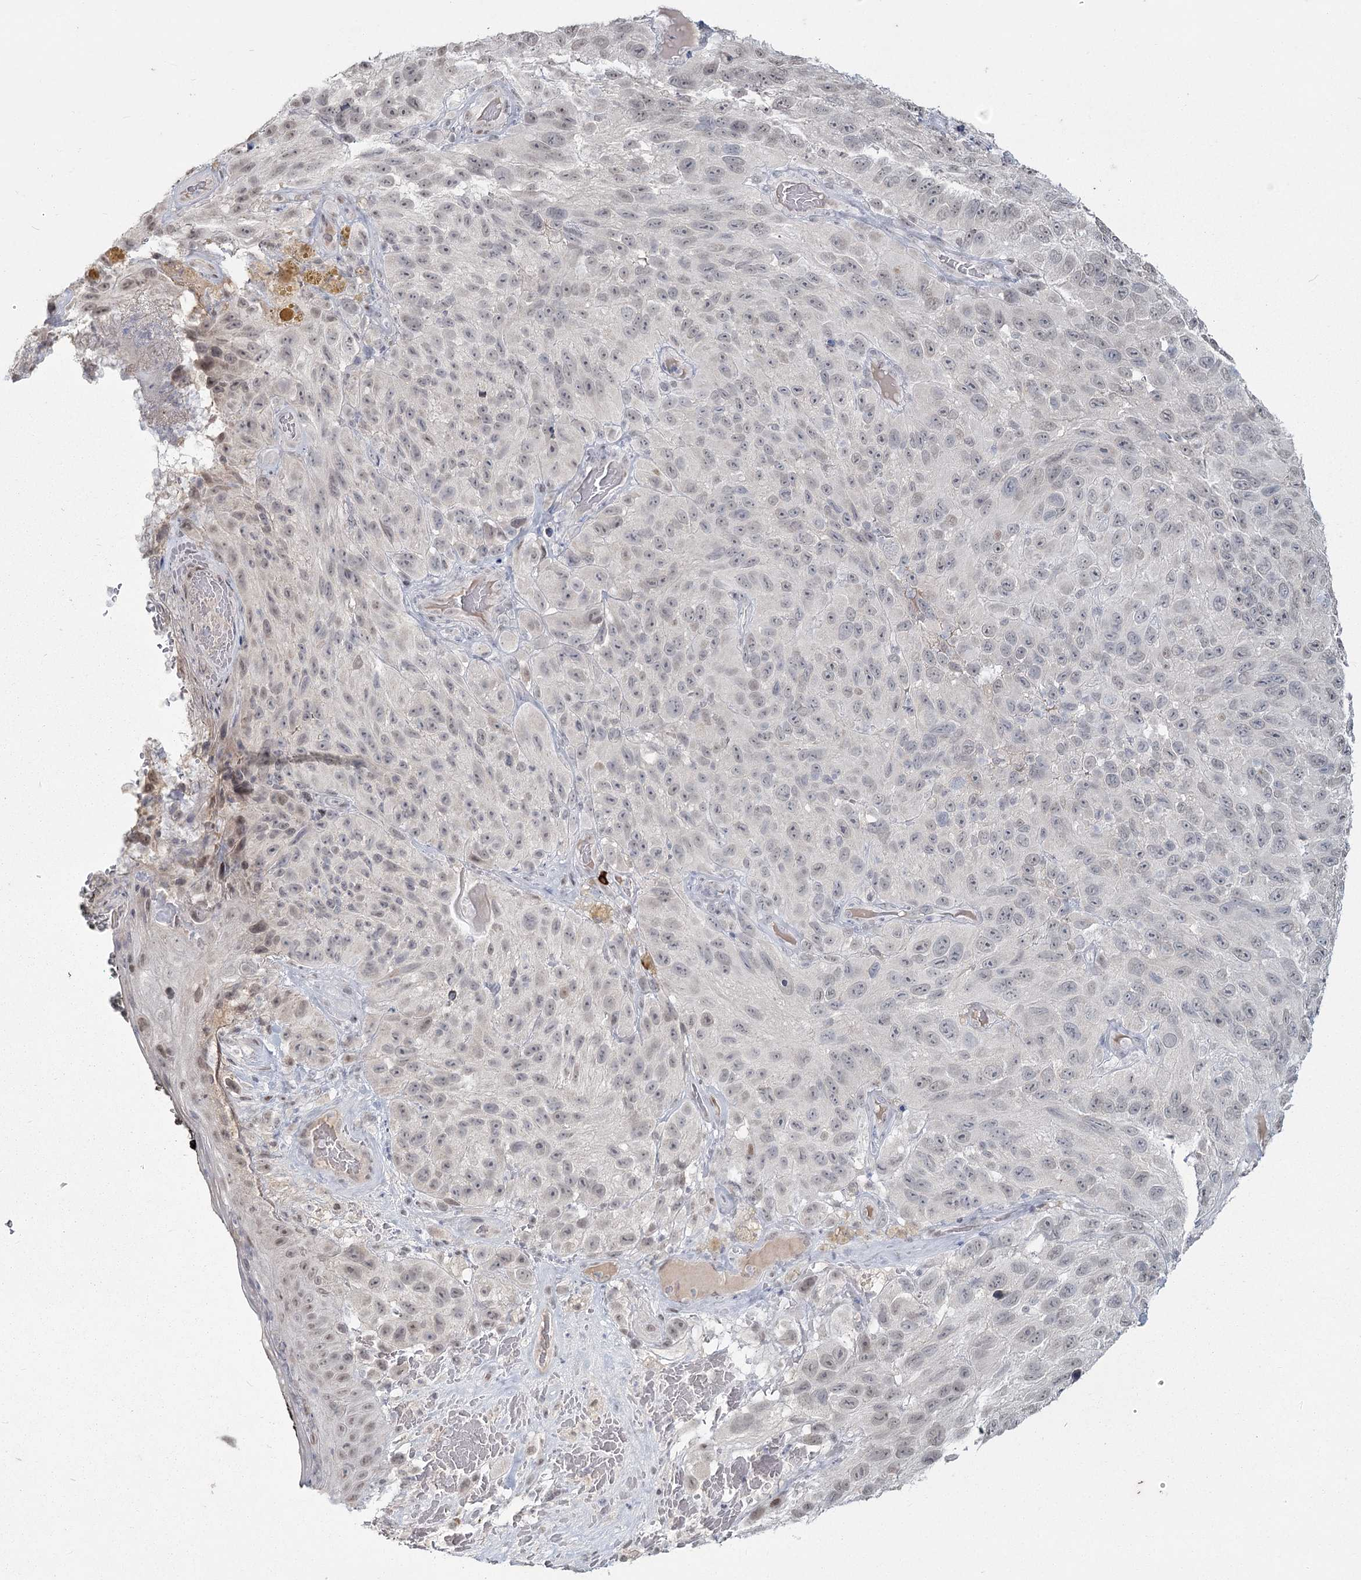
{"staining": {"intensity": "weak", "quantity": "<25%", "location": "nuclear"}, "tissue": "melanoma", "cell_type": "Tumor cells", "image_type": "cancer", "snomed": [{"axis": "morphology", "description": "Malignant melanoma, NOS"}, {"axis": "topography", "description": "Skin"}], "caption": "Histopathology image shows no significant protein staining in tumor cells of melanoma.", "gene": "LY6G5C", "patient": {"sex": "female", "age": 96}}